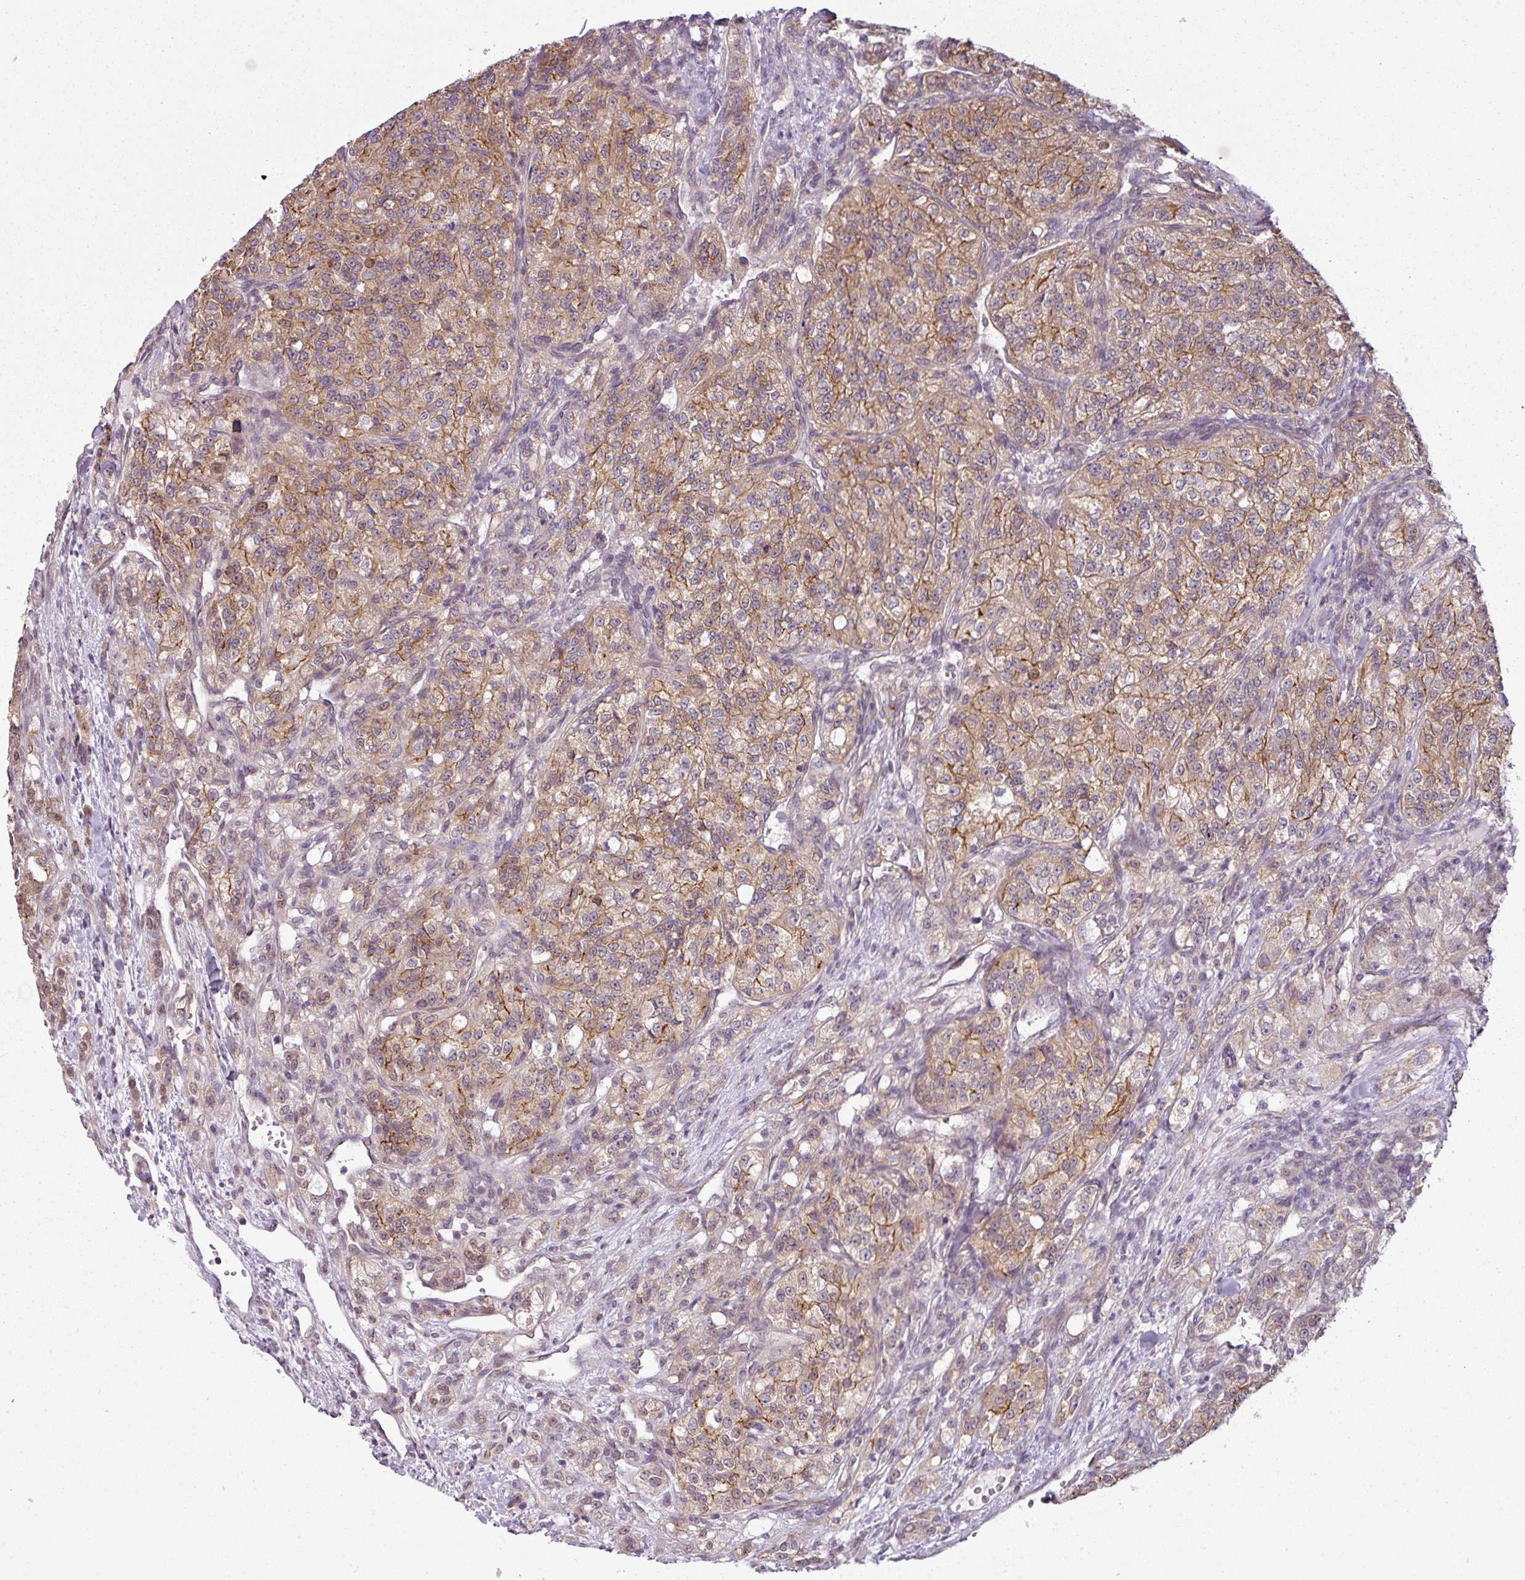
{"staining": {"intensity": "moderate", "quantity": ">75%", "location": "cytoplasmic/membranous"}, "tissue": "renal cancer", "cell_type": "Tumor cells", "image_type": "cancer", "snomed": [{"axis": "morphology", "description": "Adenocarcinoma, NOS"}, {"axis": "topography", "description": "Kidney"}], "caption": "Moderate cytoplasmic/membranous protein positivity is present in approximately >75% of tumor cells in renal adenocarcinoma.", "gene": "DERPC", "patient": {"sex": "female", "age": 63}}